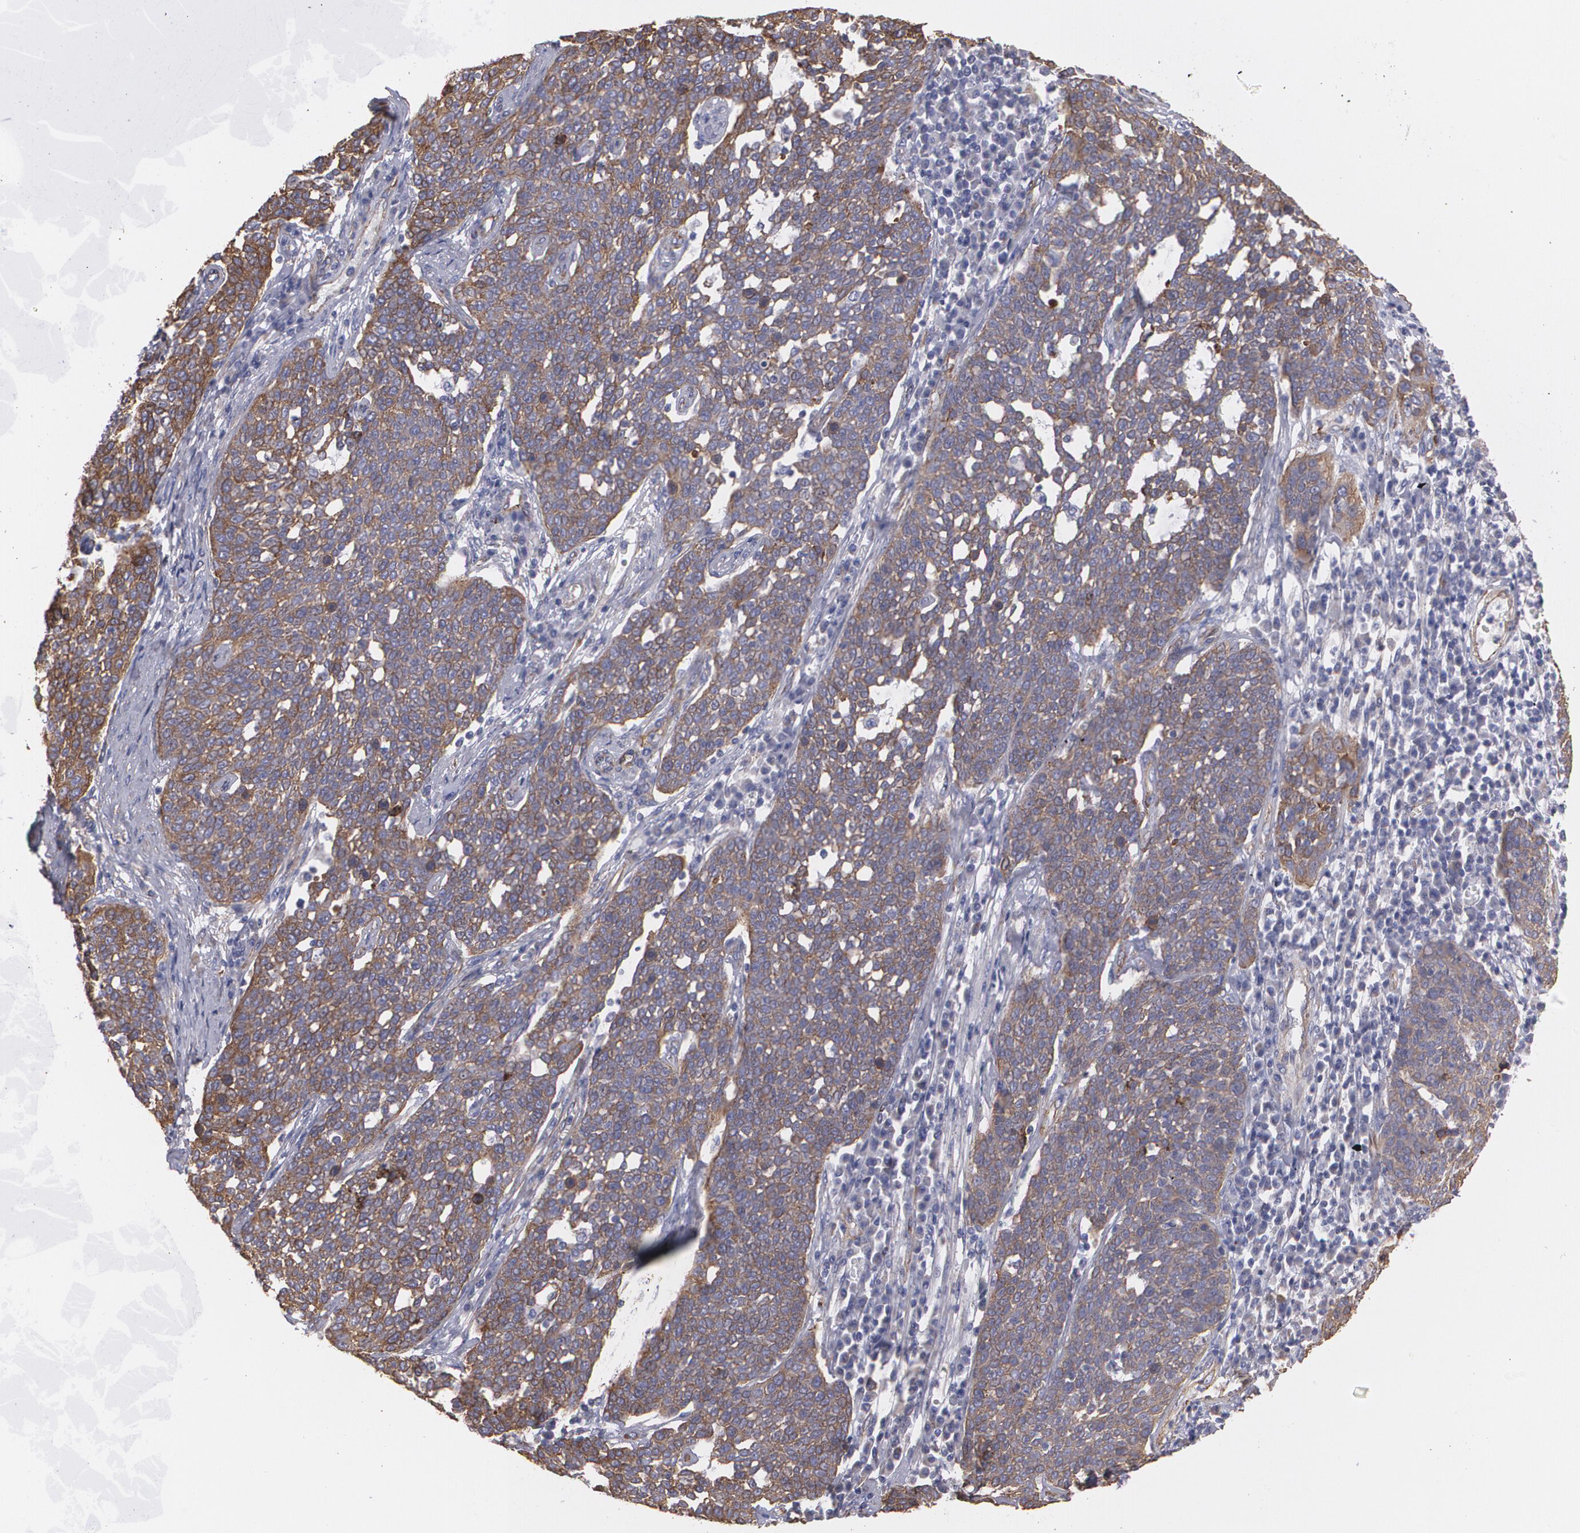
{"staining": {"intensity": "moderate", "quantity": ">75%", "location": "cytoplasmic/membranous"}, "tissue": "cervical cancer", "cell_type": "Tumor cells", "image_type": "cancer", "snomed": [{"axis": "morphology", "description": "Squamous cell carcinoma, NOS"}, {"axis": "topography", "description": "Cervix"}], "caption": "Moderate cytoplasmic/membranous protein expression is identified in approximately >75% of tumor cells in cervical cancer (squamous cell carcinoma).", "gene": "TJP1", "patient": {"sex": "female", "age": 34}}